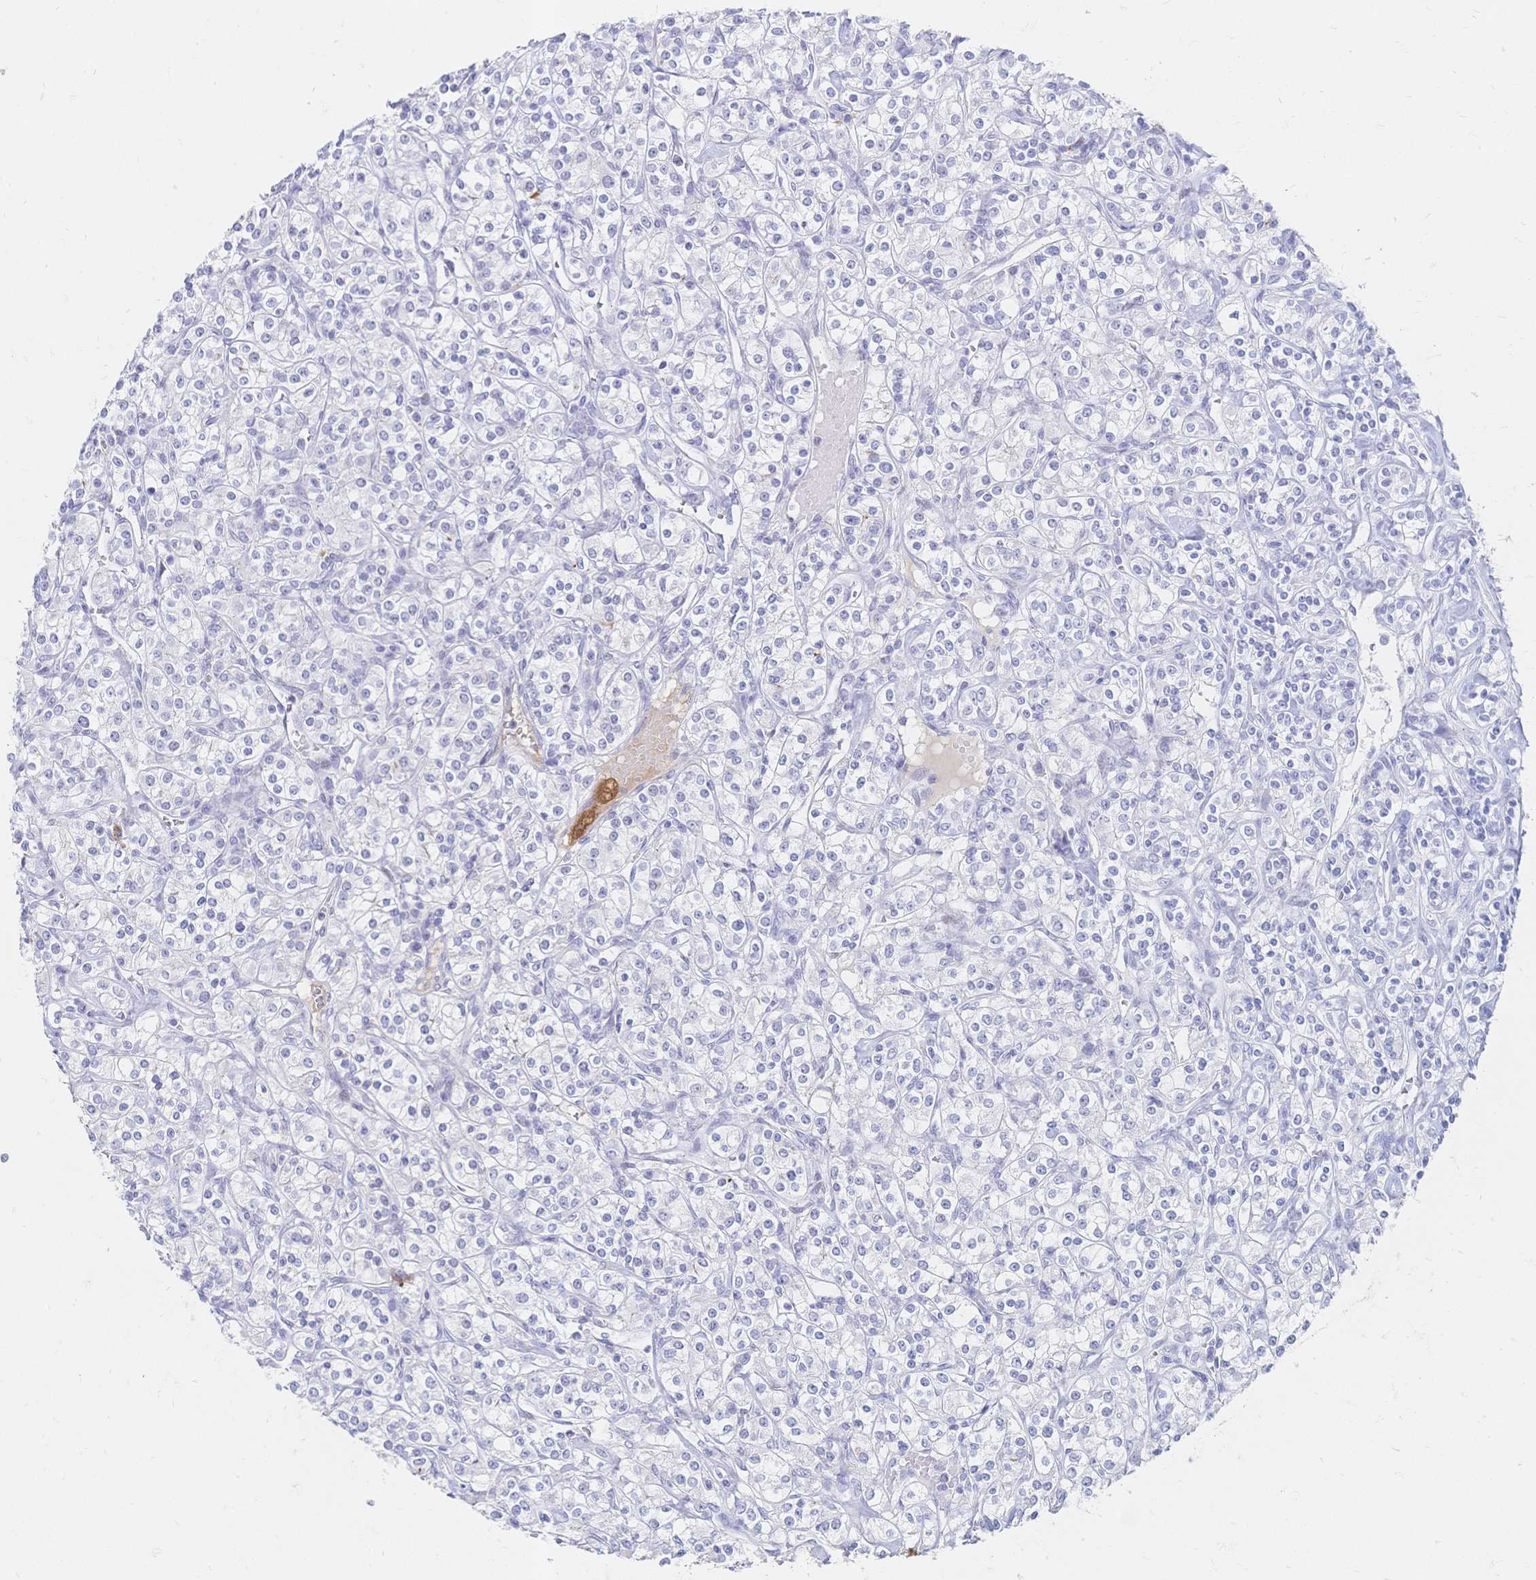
{"staining": {"intensity": "negative", "quantity": "none", "location": "none"}, "tissue": "renal cancer", "cell_type": "Tumor cells", "image_type": "cancer", "snomed": [{"axis": "morphology", "description": "Adenocarcinoma, NOS"}, {"axis": "topography", "description": "Kidney"}], "caption": "IHC of human adenocarcinoma (renal) exhibits no positivity in tumor cells. (DAB IHC, high magnification).", "gene": "PSORS1C2", "patient": {"sex": "male", "age": 77}}